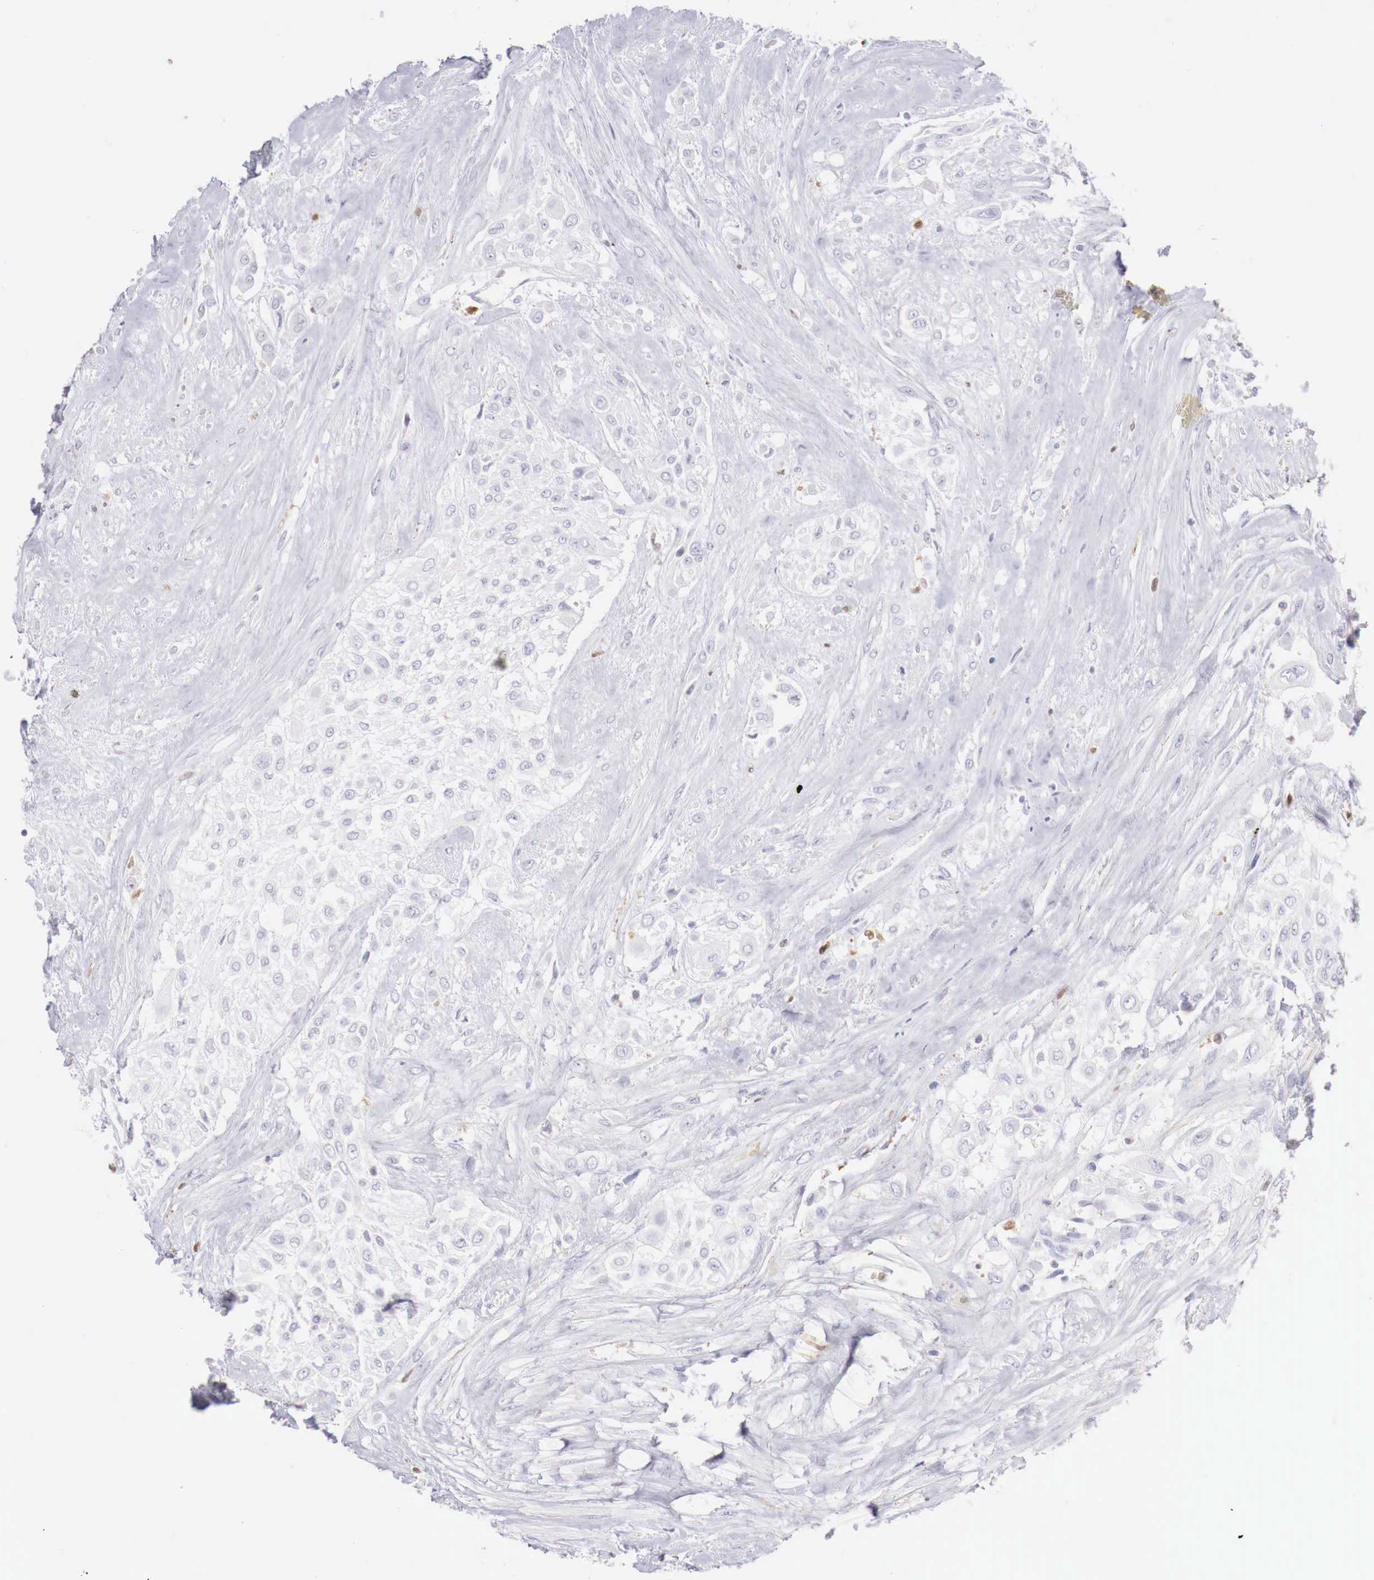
{"staining": {"intensity": "negative", "quantity": "none", "location": "none"}, "tissue": "urothelial cancer", "cell_type": "Tumor cells", "image_type": "cancer", "snomed": [{"axis": "morphology", "description": "Urothelial carcinoma, High grade"}, {"axis": "topography", "description": "Urinary bladder"}], "caption": "Tumor cells show no significant expression in urothelial cancer. Brightfield microscopy of IHC stained with DAB (3,3'-diaminobenzidine) (brown) and hematoxylin (blue), captured at high magnification.", "gene": "RENBP", "patient": {"sex": "male", "age": 57}}